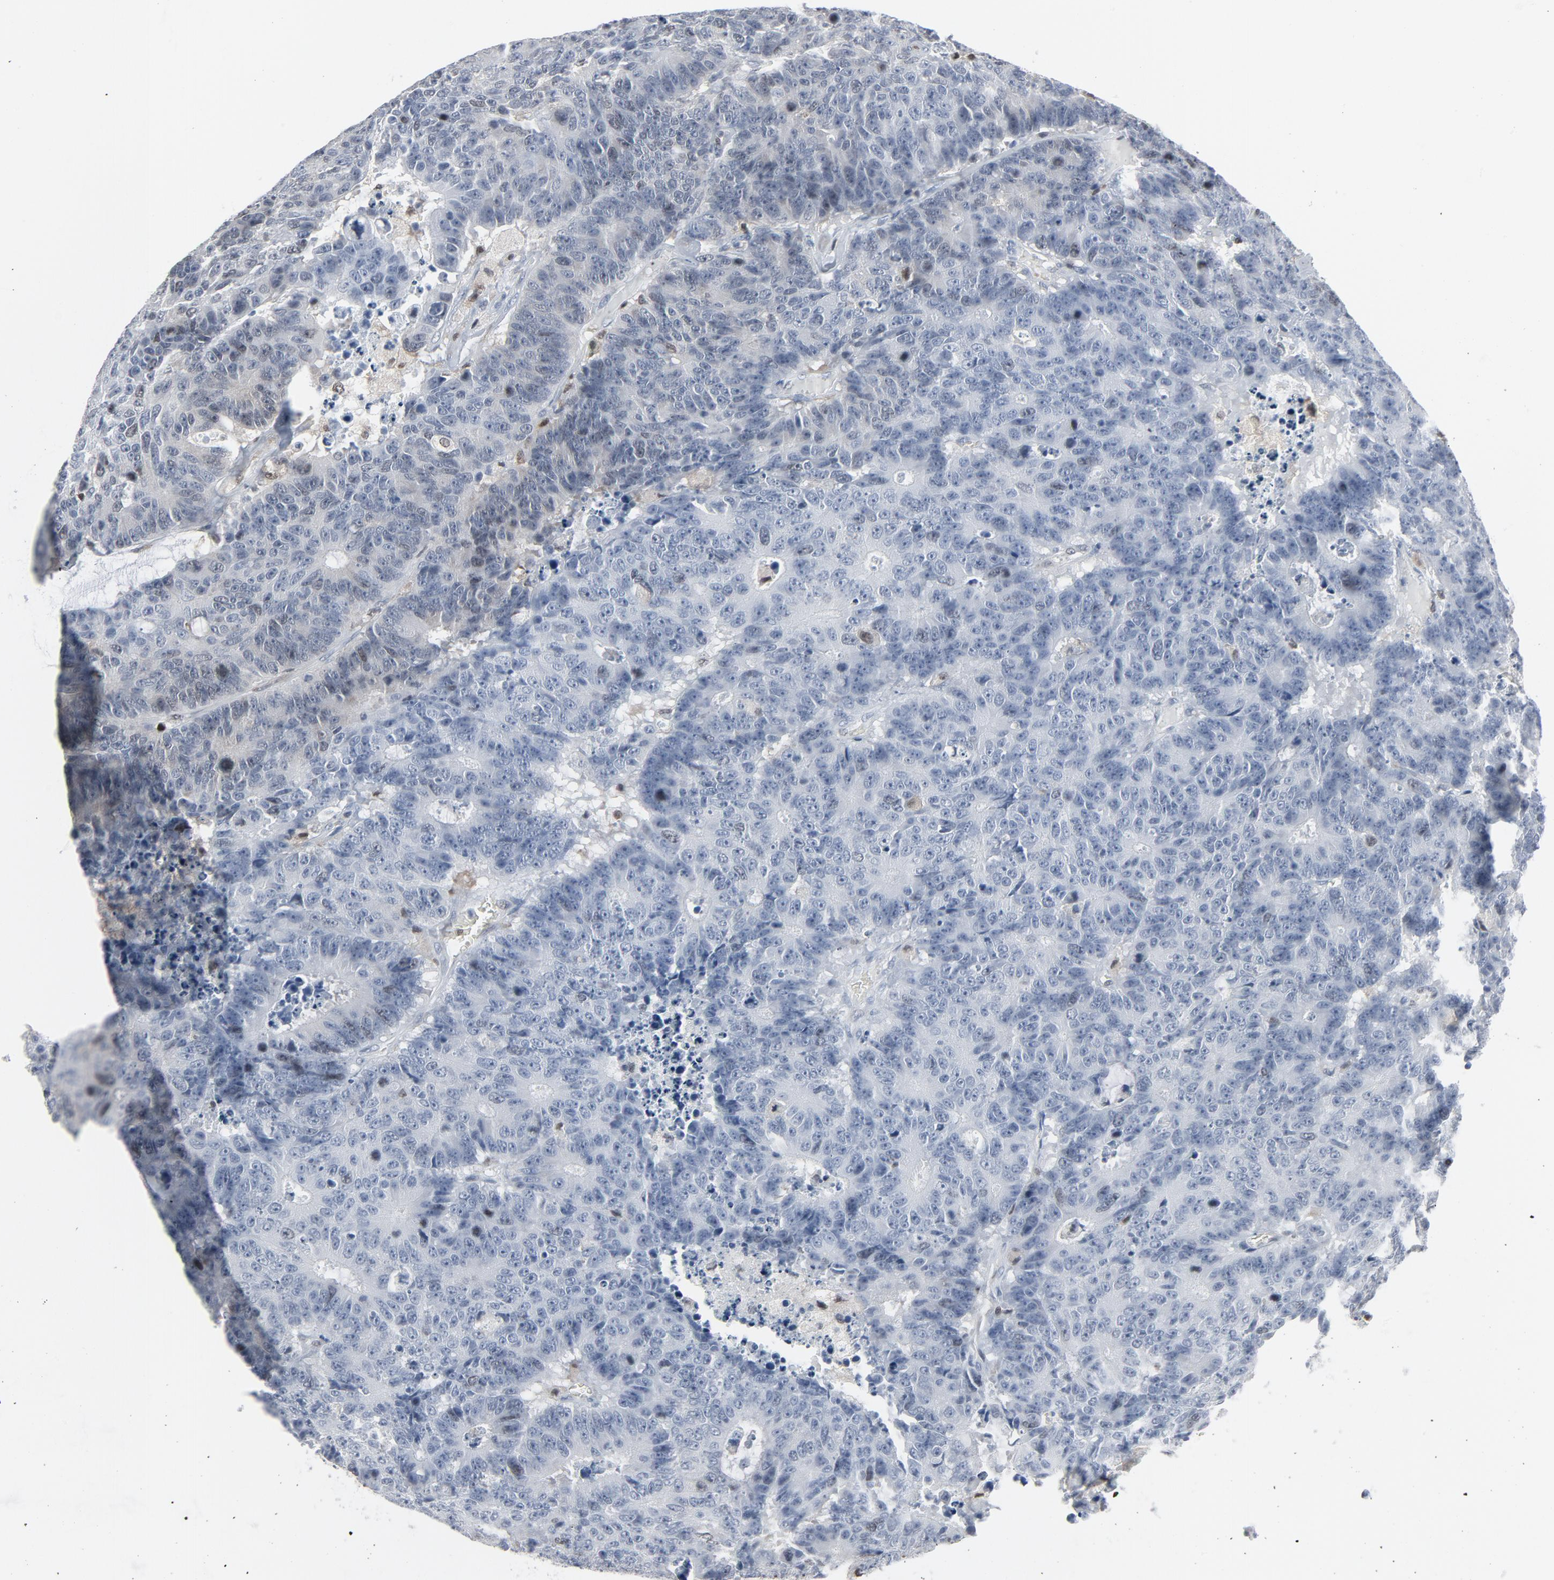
{"staining": {"intensity": "negative", "quantity": "none", "location": "none"}, "tissue": "colorectal cancer", "cell_type": "Tumor cells", "image_type": "cancer", "snomed": [{"axis": "morphology", "description": "Adenocarcinoma, NOS"}, {"axis": "topography", "description": "Colon"}], "caption": "Adenocarcinoma (colorectal) was stained to show a protein in brown. There is no significant staining in tumor cells. (DAB immunohistochemistry (IHC), high magnification).", "gene": "STAT5A", "patient": {"sex": "female", "age": 86}}